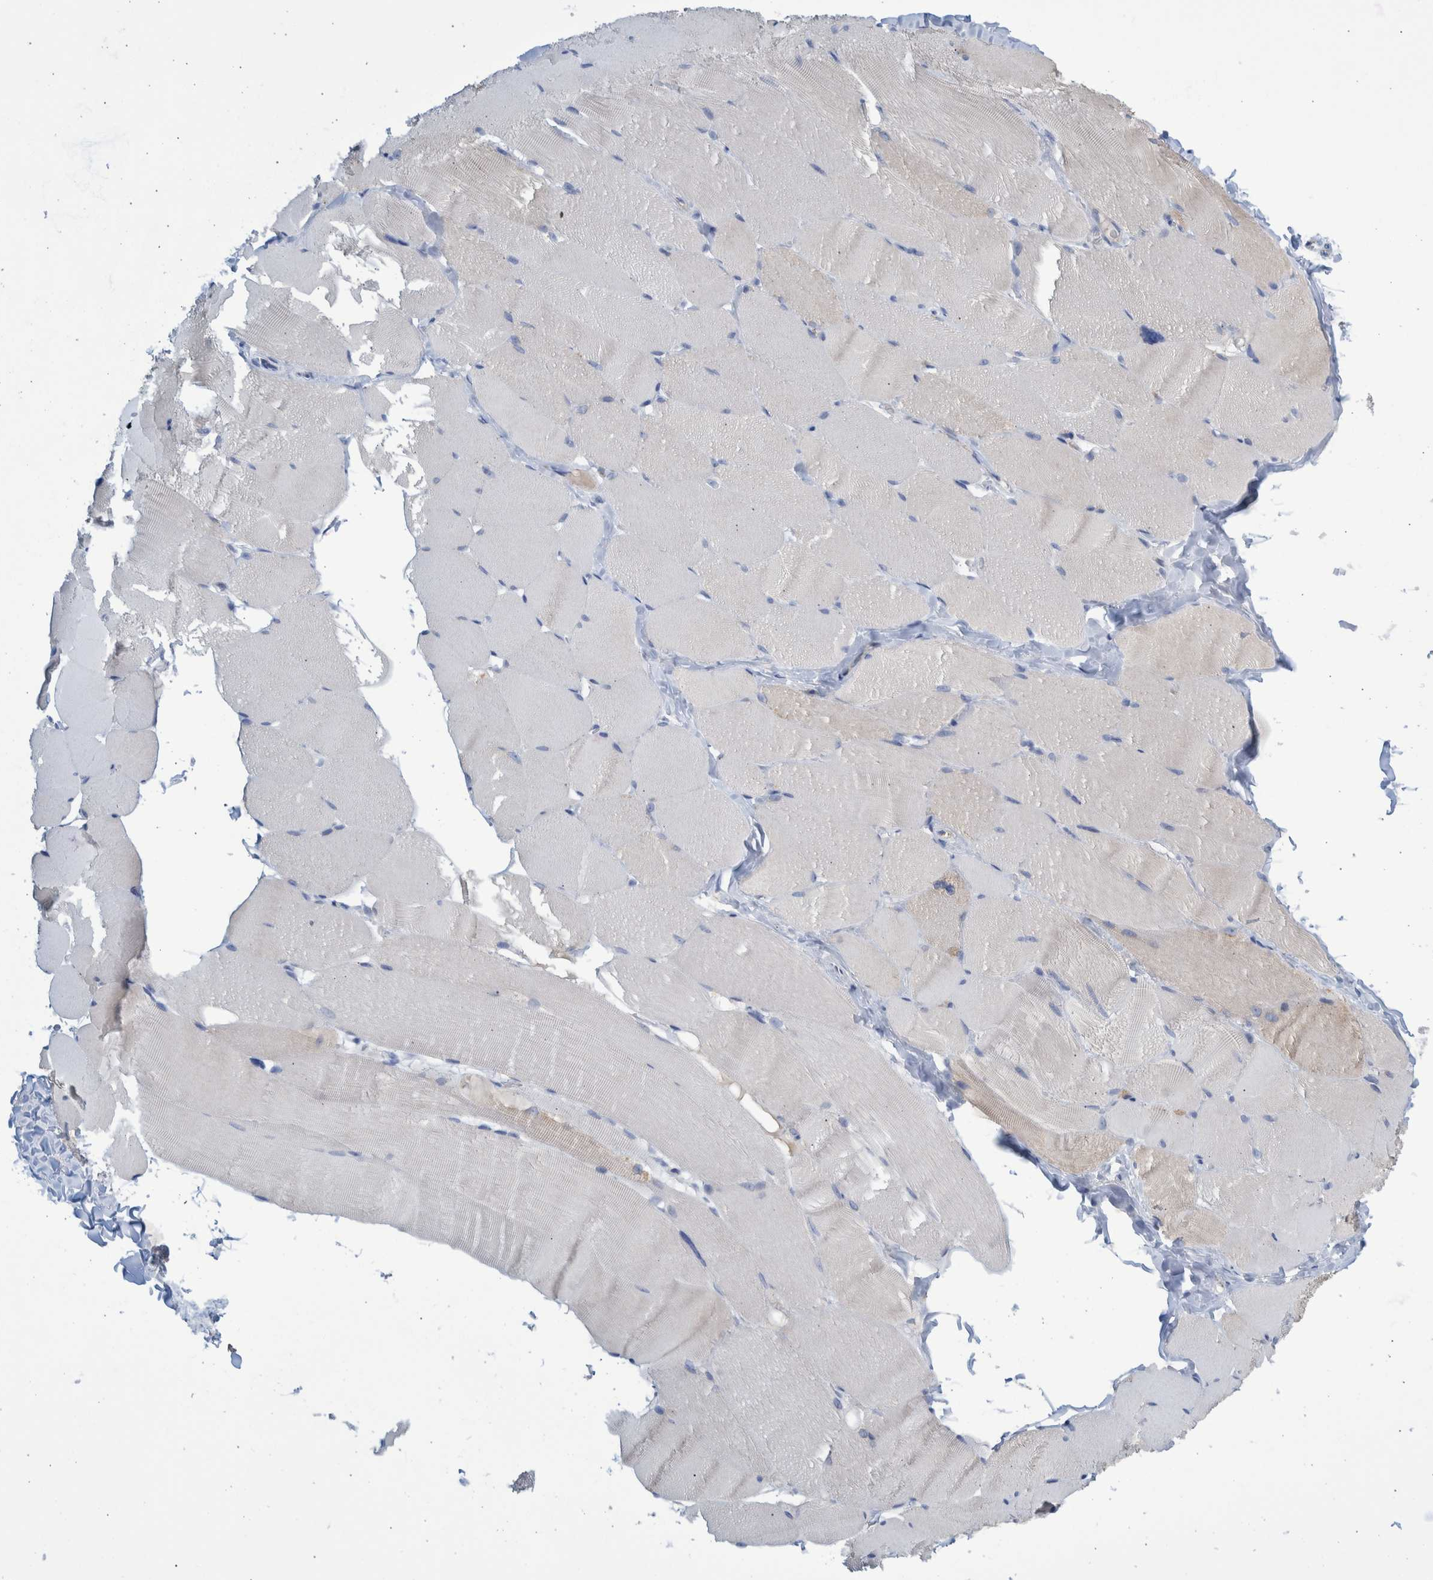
{"staining": {"intensity": "negative", "quantity": "none", "location": "none"}, "tissue": "skeletal muscle", "cell_type": "Myocytes", "image_type": "normal", "snomed": [{"axis": "morphology", "description": "Normal tissue, NOS"}, {"axis": "topography", "description": "Skin"}, {"axis": "topography", "description": "Skeletal muscle"}], "caption": "Immunohistochemical staining of normal skeletal muscle exhibits no significant staining in myocytes.", "gene": "SLC34A3", "patient": {"sex": "male", "age": 83}}